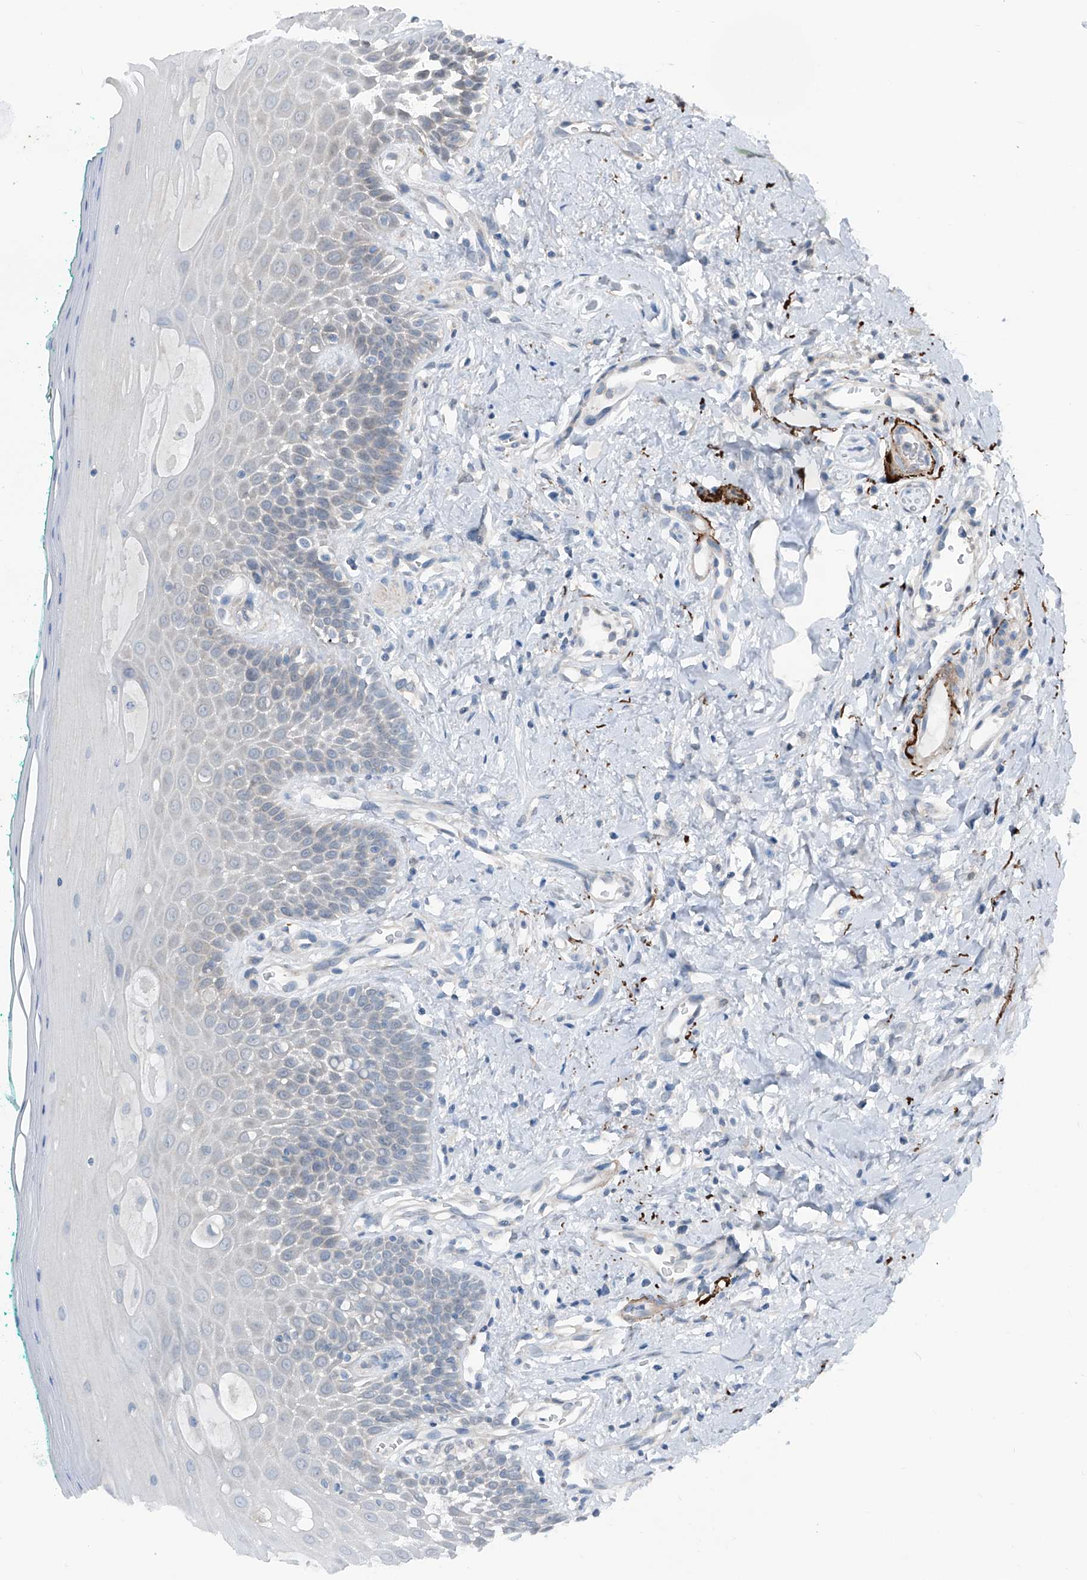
{"staining": {"intensity": "negative", "quantity": "none", "location": "none"}, "tissue": "oral mucosa", "cell_type": "Squamous epithelial cells", "image_type": "normal", "snomed": [{"axis": "morphology", "description": "Normal tissue, NOS"}, {"axis": "topography", "description": "Oral tissue"}], "caption": "This image is of benign oral mucosa stained with immunohistochemistry (IHC) to label a protein in brown with the nuclei are counter-stained blue. There is no expression in squamous epithelial cells. (DAB immunohistochemistry, high magnification).", "gene": "HSPB11", "patient": {"sex": "female", "age": 70}}